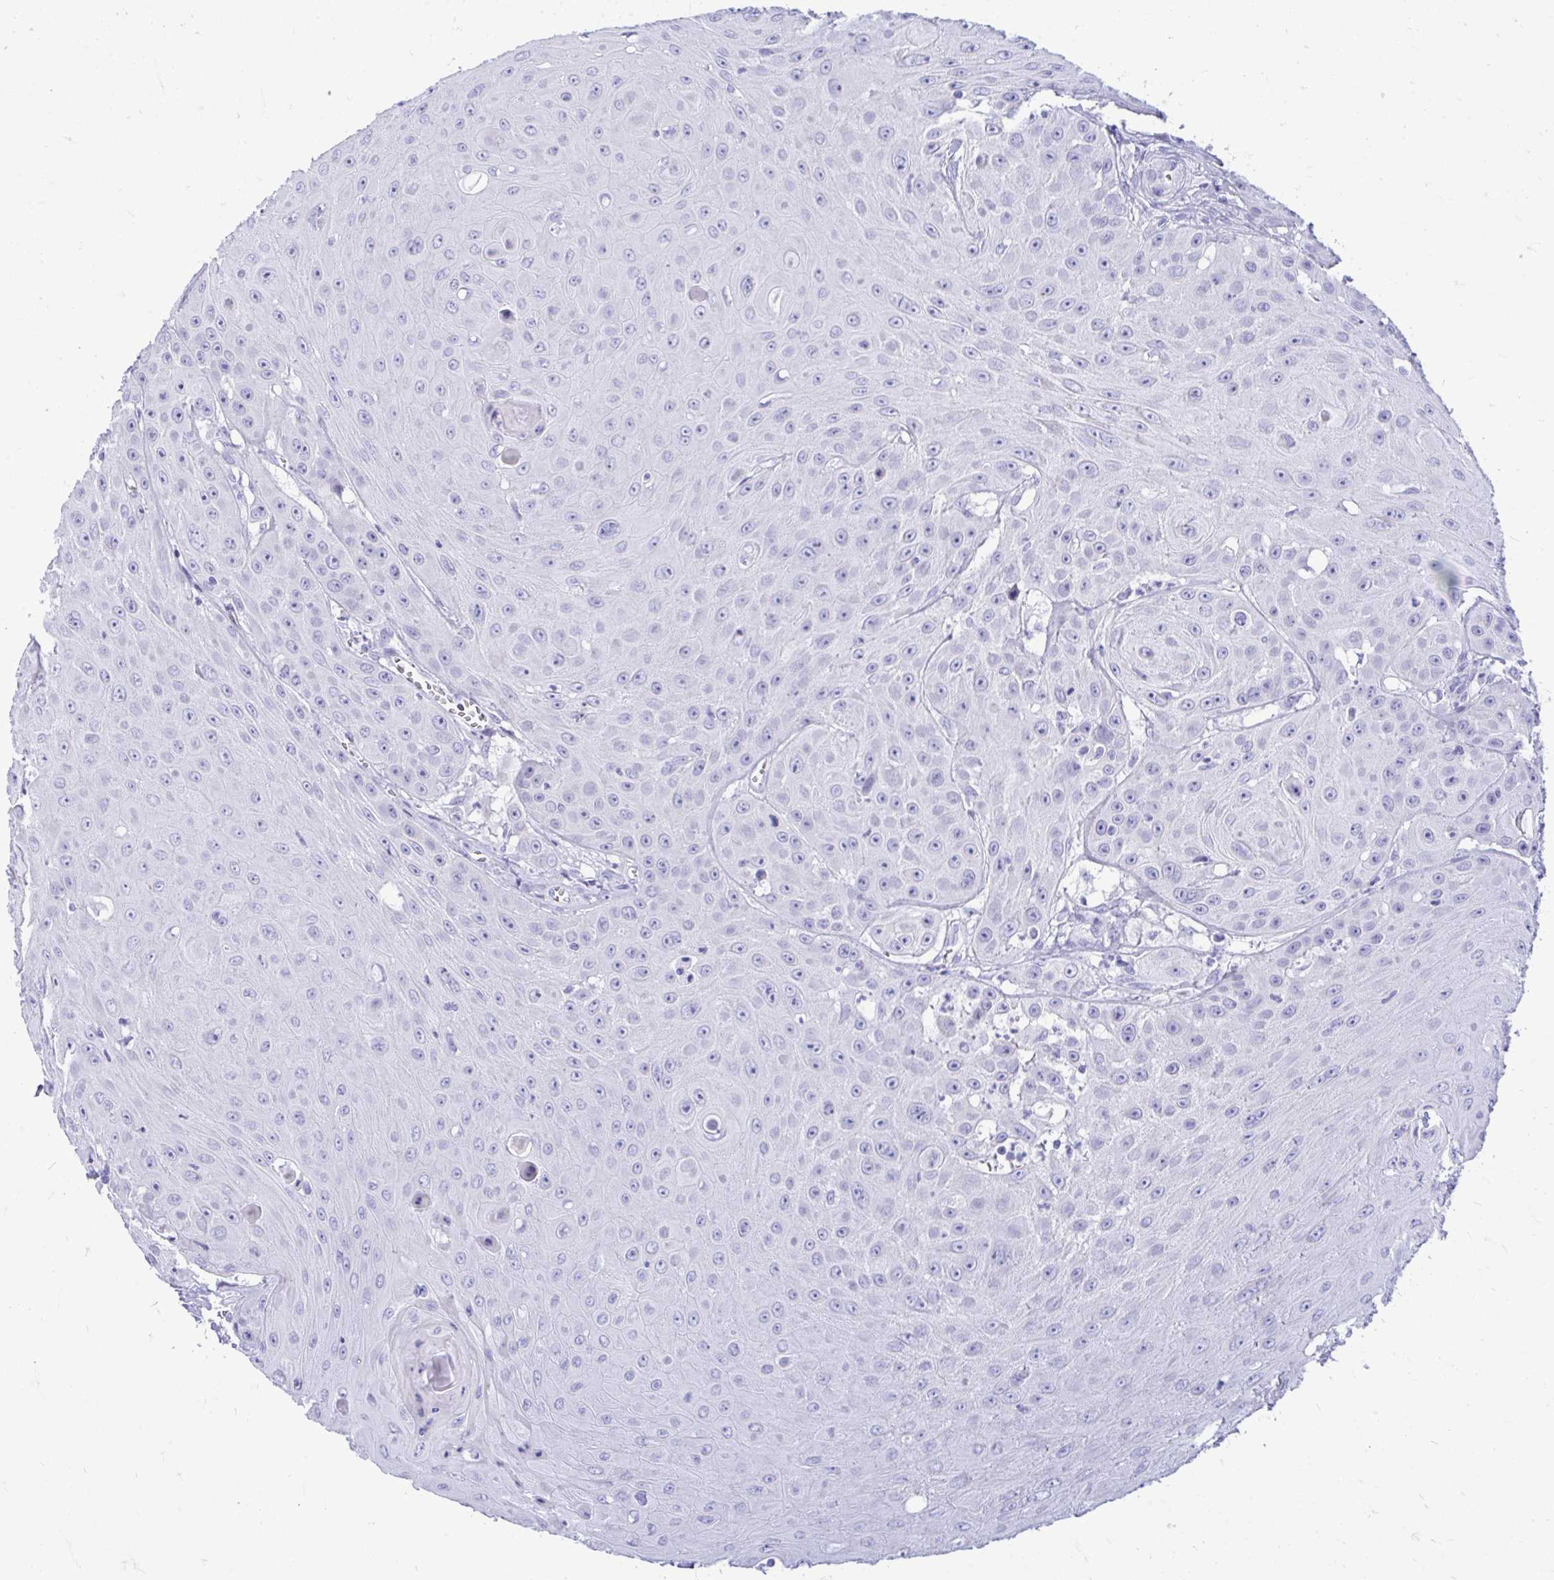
{"staining": {"intensity": "negative", "quantity": "none", "location": "none"}, "tissue": "head and neck cancer", "cell_type": "Tumor cells", "image_type": "cancer", "snomed": [{"axis": "morphology", "description": "Squamous cell carcinoma, NOS"}, {"axis": "topography", "description": "Oral tissue"}, {"axis": "topography", "description": "Head-Neck"}], "caption": "The immunohistochemistry (IHC) micrograph has no significant staining in tumor cells of head and neck cancer tissue.", "gene": "ANKDD1B", "patient": {"sex": "male", "age": 81}}